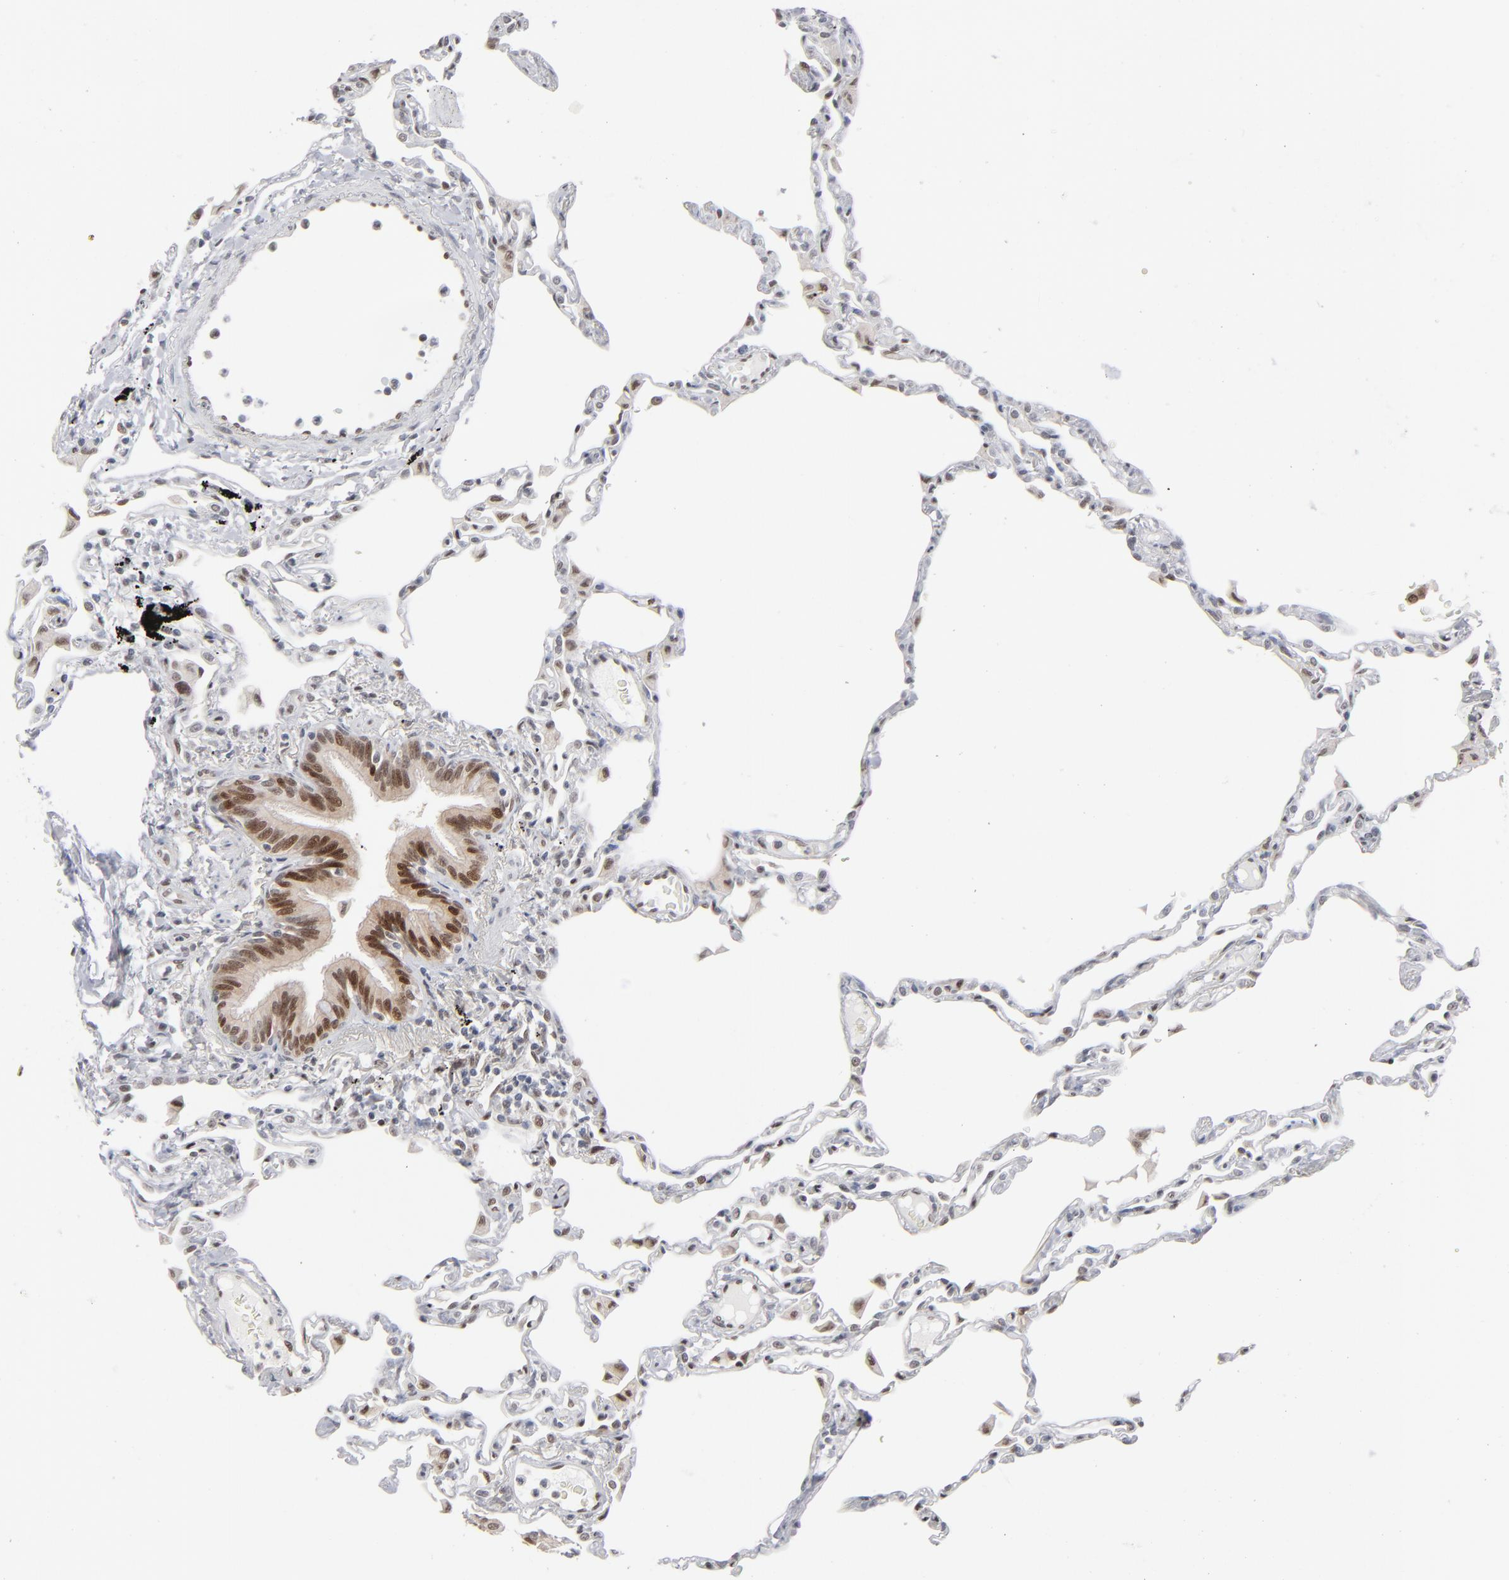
{"staining": {"intensity": "negative", "quantity": "none", "location": "none"}, "tissue": "lung", "cell_type": "Alveolar cells", "image_type": "normal", "snomed": [{"axis": "morphology", "description": "Normal tissue, NOS"}, {"axis": "topography", "description": "Lung"}], "caption": "Unremarkable lung was stained to show a protein in brown. There is no significant expression in alveolar cells.", "gene": "IRF9", "patient": {"sex": "female", "age": 49}}